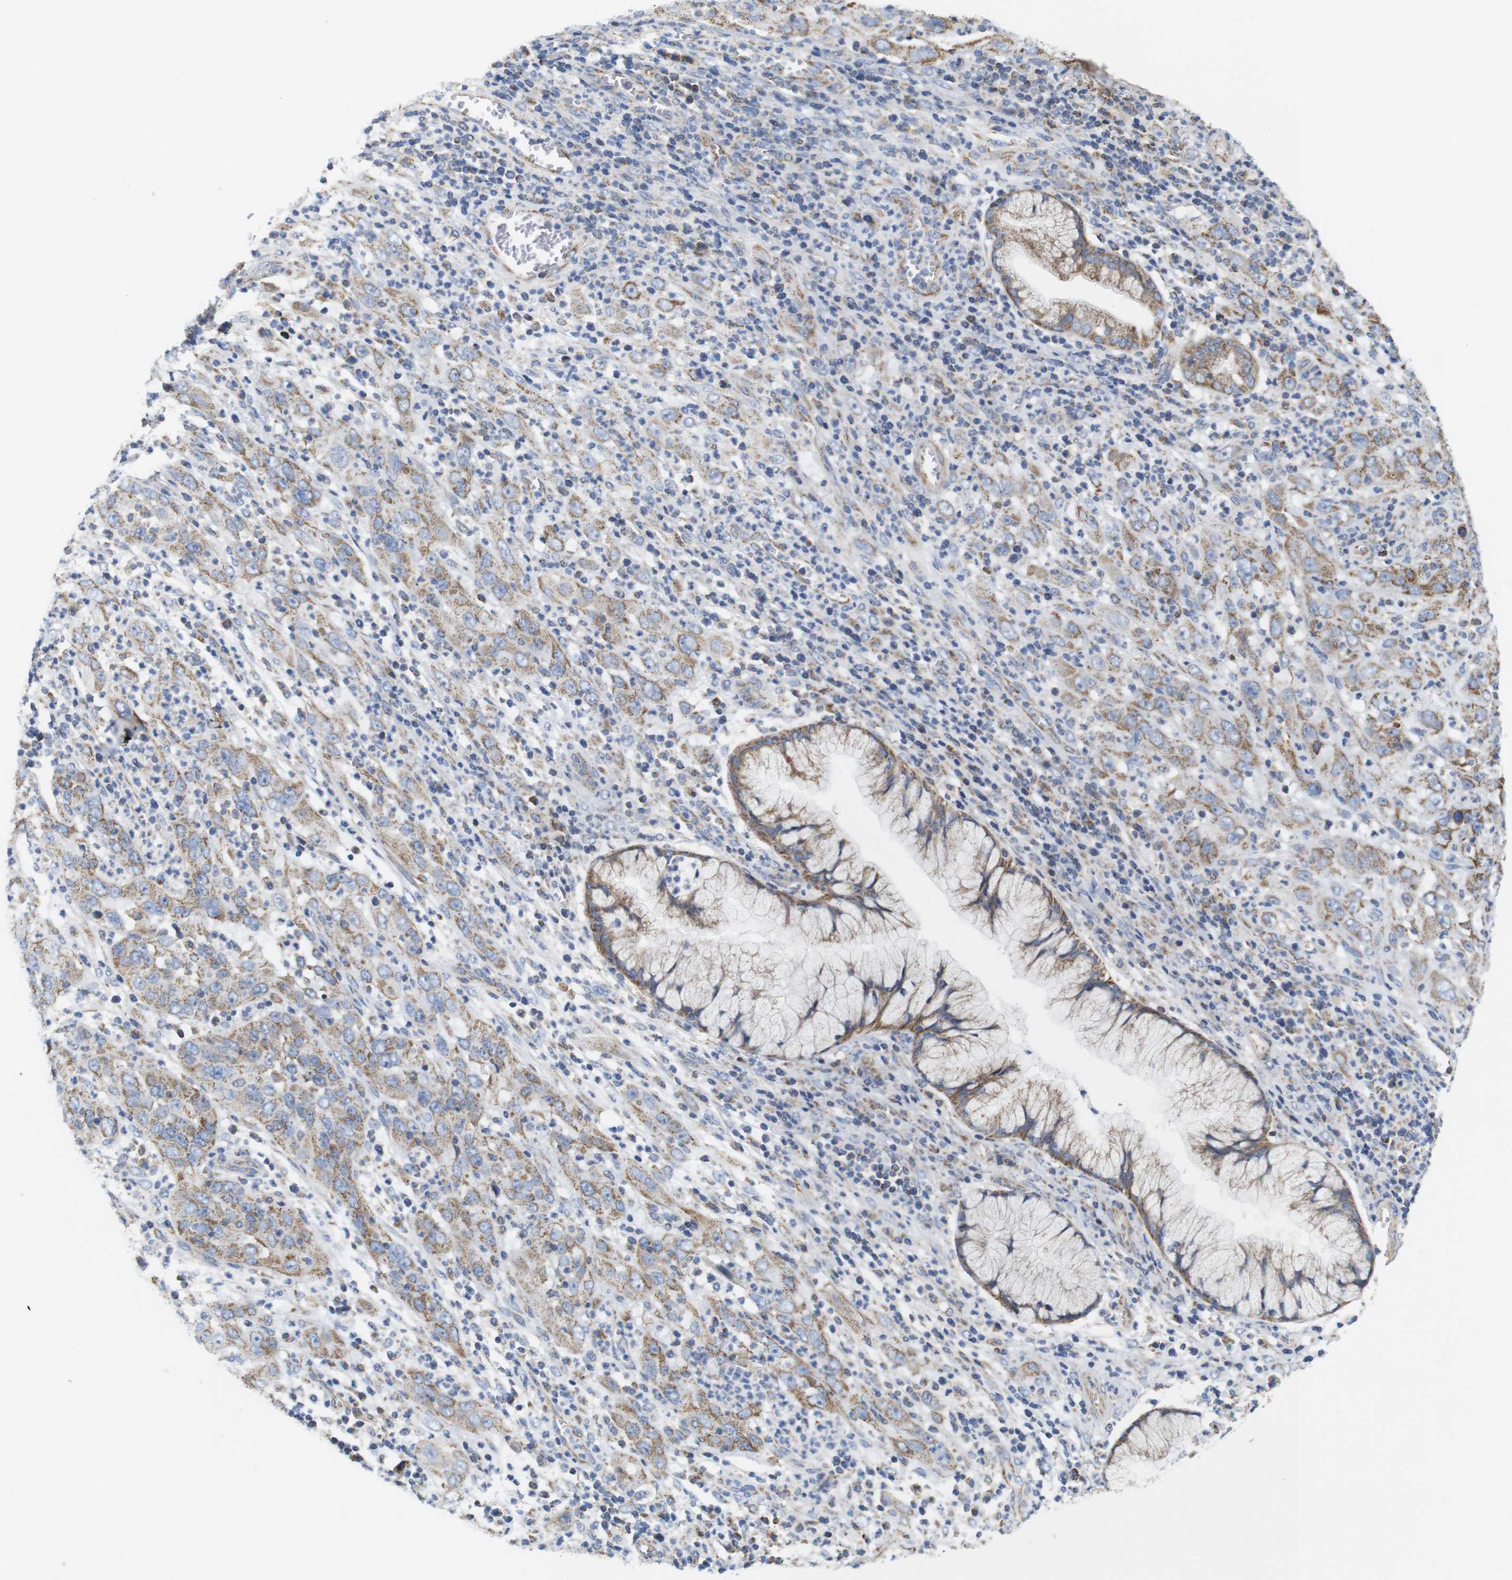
{"staining": {"intensity": "weak", "quantity": ">75%", "location": "cytoplasmic/membranous"}, "tissue": "cervical cancer", "cell_type": "Tumor cells", "image_type": "cancer", "snomed": [{"axis": "morphology", "description": "Squamous cell carcinoma, NOS"}, {"axis": "topography", "description": "Cervix"}], "caption": "DAB (3,3'-diaminobenzidine) immunohistochemical staining of human cervical cancer (squamous cell carcinoma) demonstrates weak cytoplasmic/membranous protein expression in about >75% of tumor cells.", "gene": "FAM171B", "patient": {"sex": "female", "age": 32}}